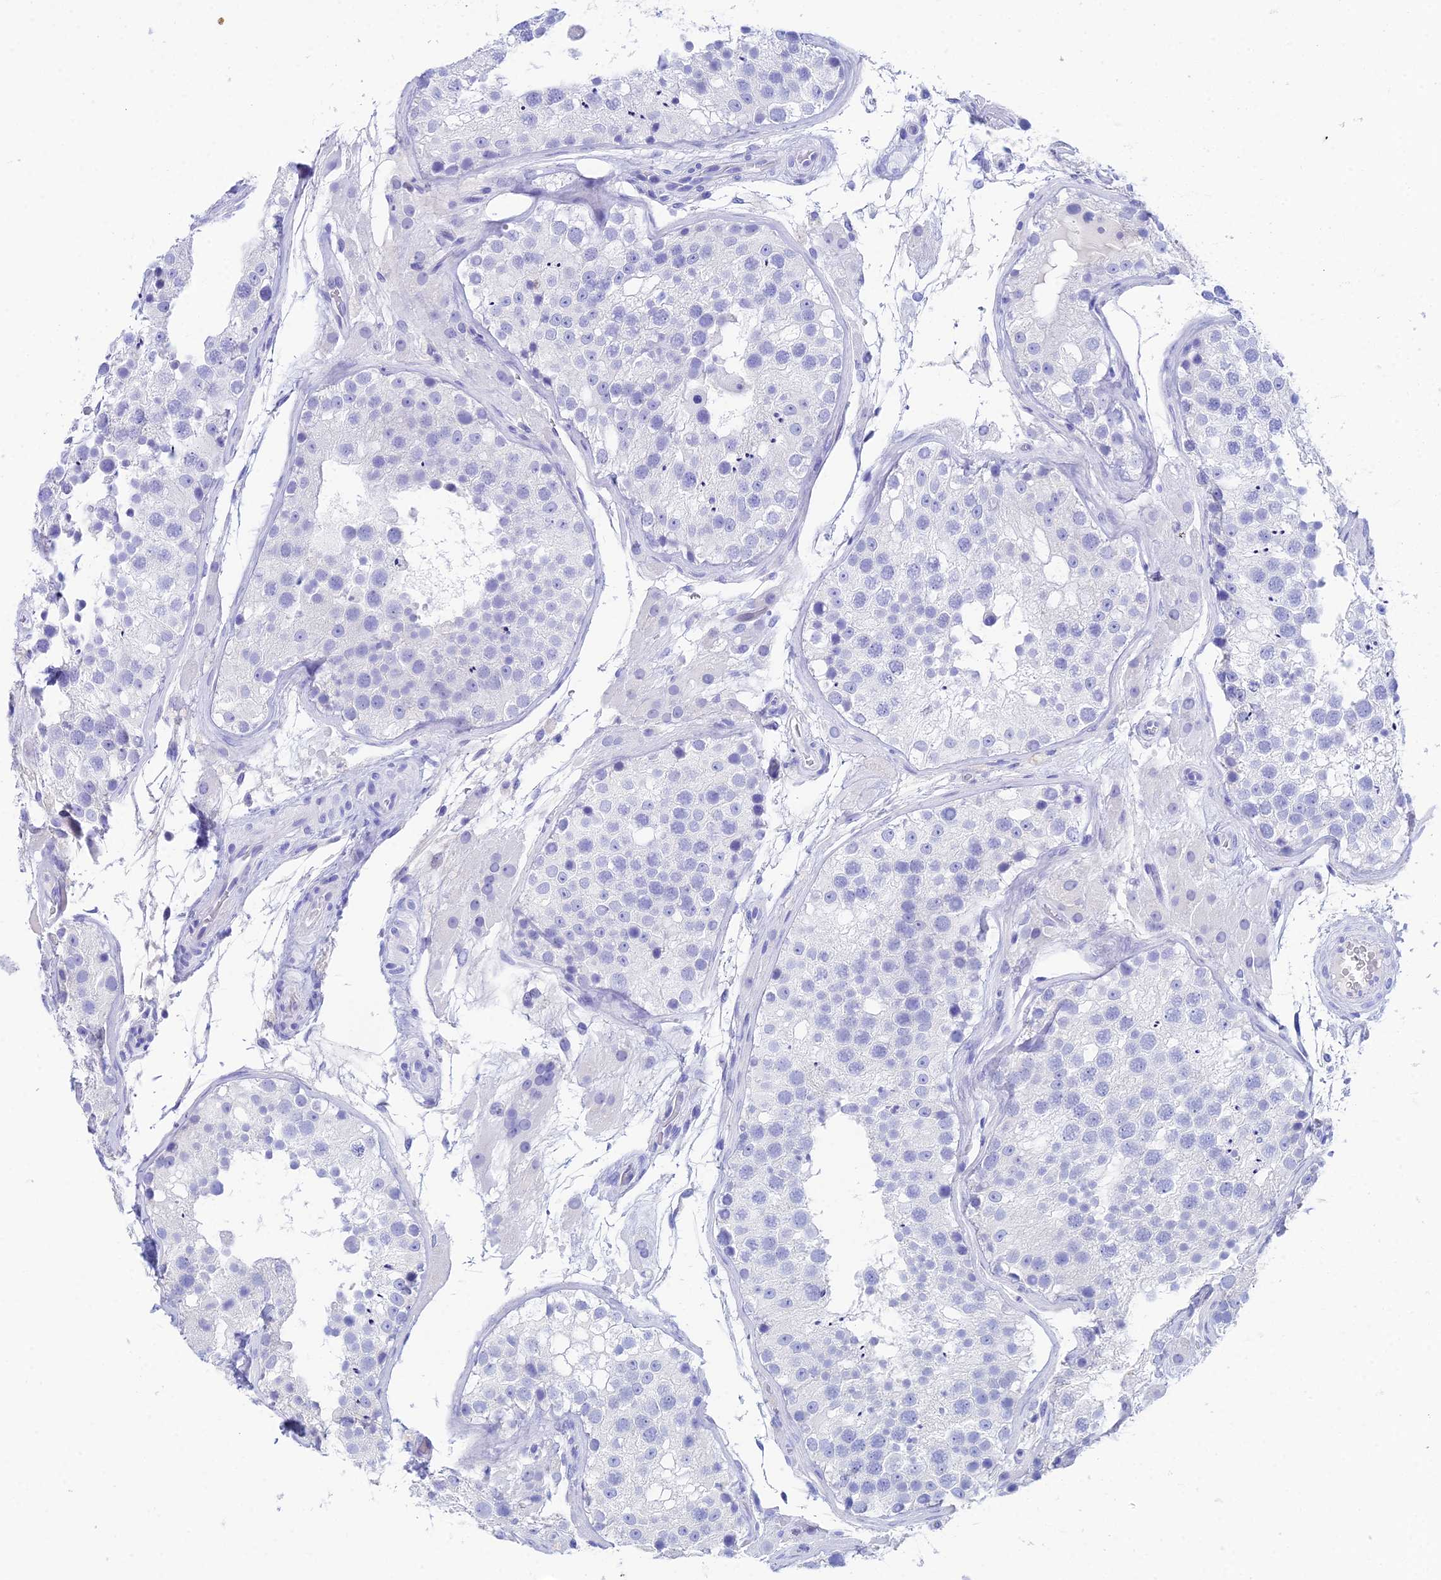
{"staining": {"intensity": "negative", "quantity": "none", "location": "none"}, "tissue": "testis", "cell_type": "Cells in seminiferous ducts", "image_type": "normal", "snomed": [{"axis": "morphology", "description": "Normal tissue, NOS"}, {"axis": "topography", "description": "Testis"}], "caption": "High magnification brightfield microscopy of unremarkable testis stained with DAB (3,3'-diaminobenzidine) (brown) and counterstained with hematoxylin (blue): cells in seminiferous ducts show no significant positivity. Brightfield microscopy of immunohistochemistry (IHC) stained with DAB (3,3'-diaminobenzidine) (brown) and hematoxylin (blue), captured at high magnification.", "gene": "REG1A", "patient": {"sex": "male", "age": 26}}